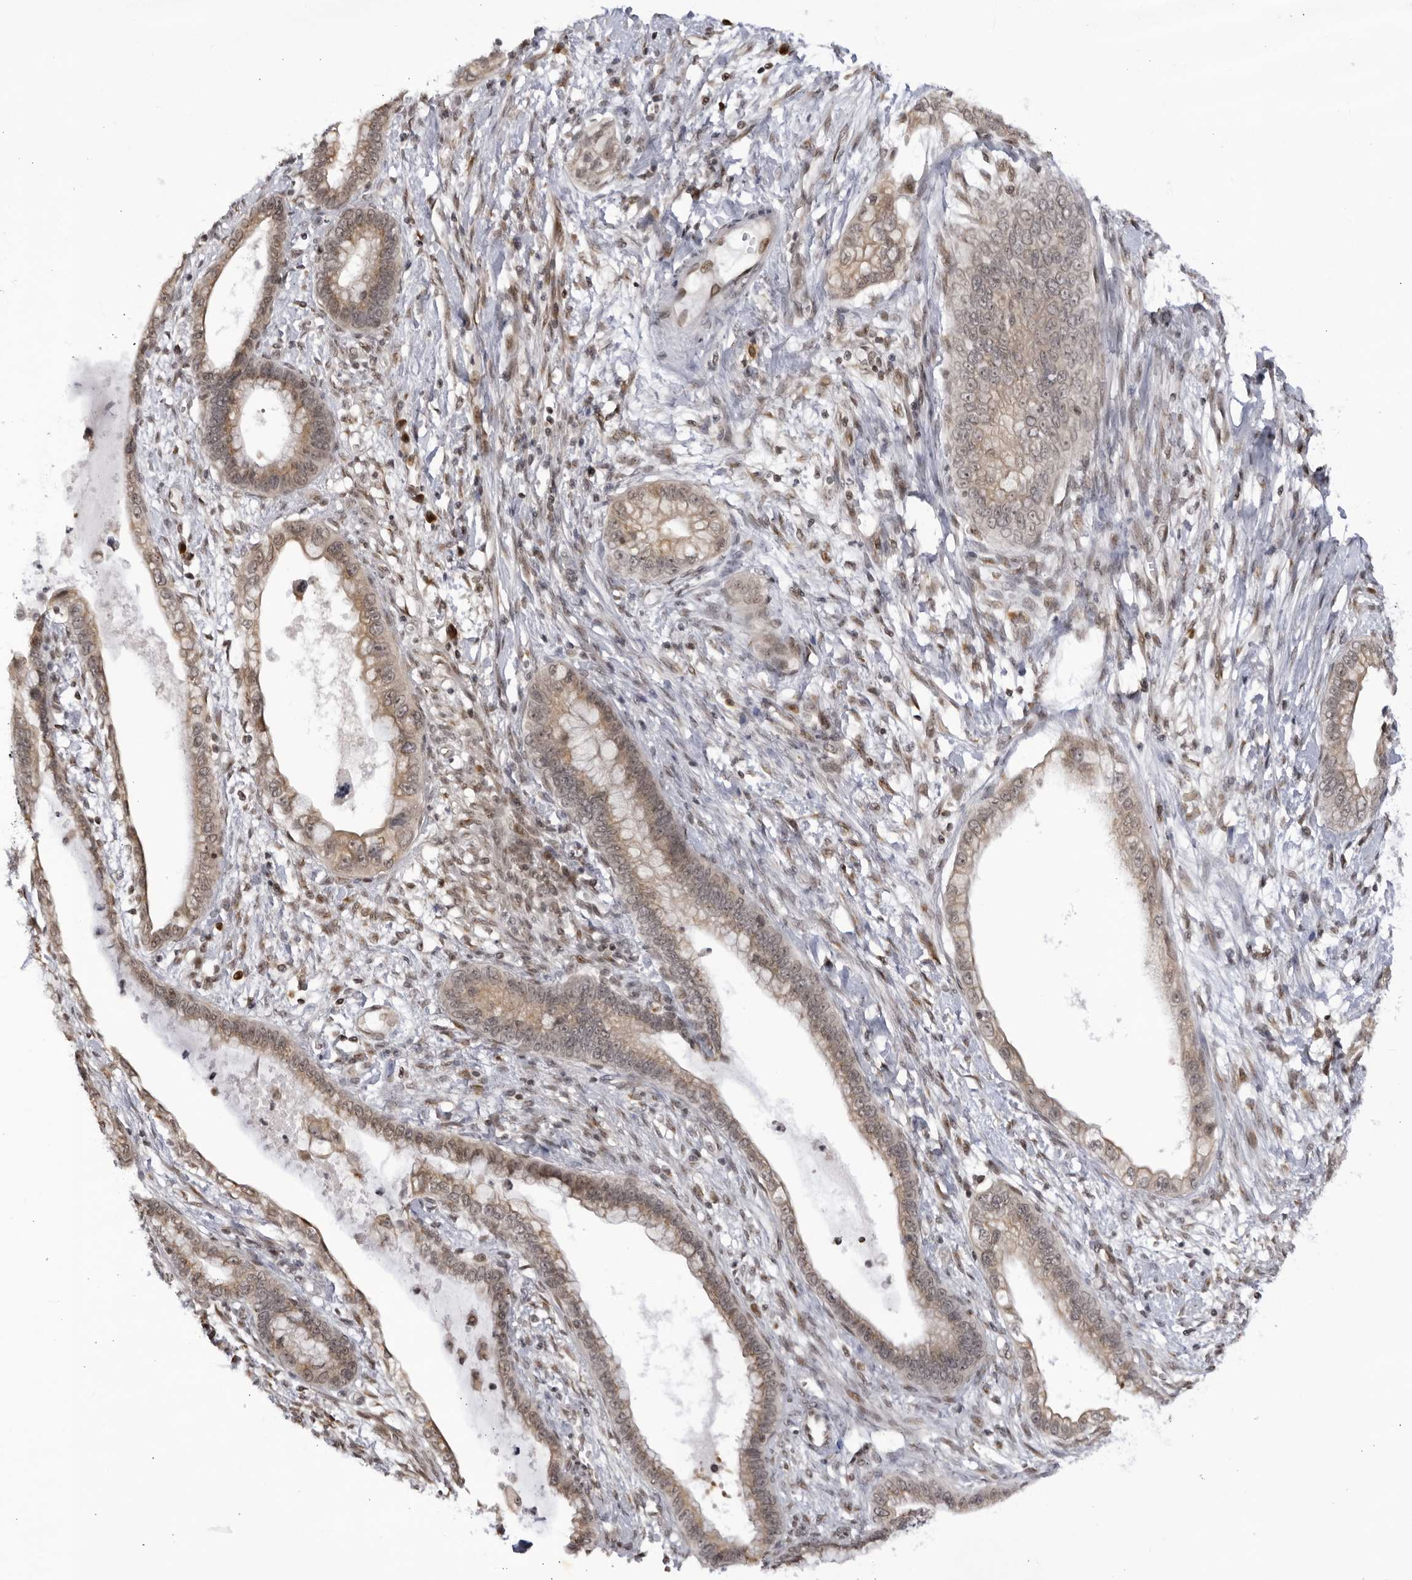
{"staining": {"intensity": "weak", "quantity": "25%-75%", "location": "cytoplasmic/membranous,nuclear"}, "tissue": "cervical cancer", "cell_type": "Tumor cells", "image_type": "cancer", "snomed": [{"axis": "morphology", "description": "Adenocarcinoma, NOS"}, {"axis": "topography", "description": "Cervix"}], "caption": "Human cervical cancer stained with a protein marker displays weak staining in tumor cells.", "gene": "RASGEF1C", "patient": {"sex": "female", "age": 44}}